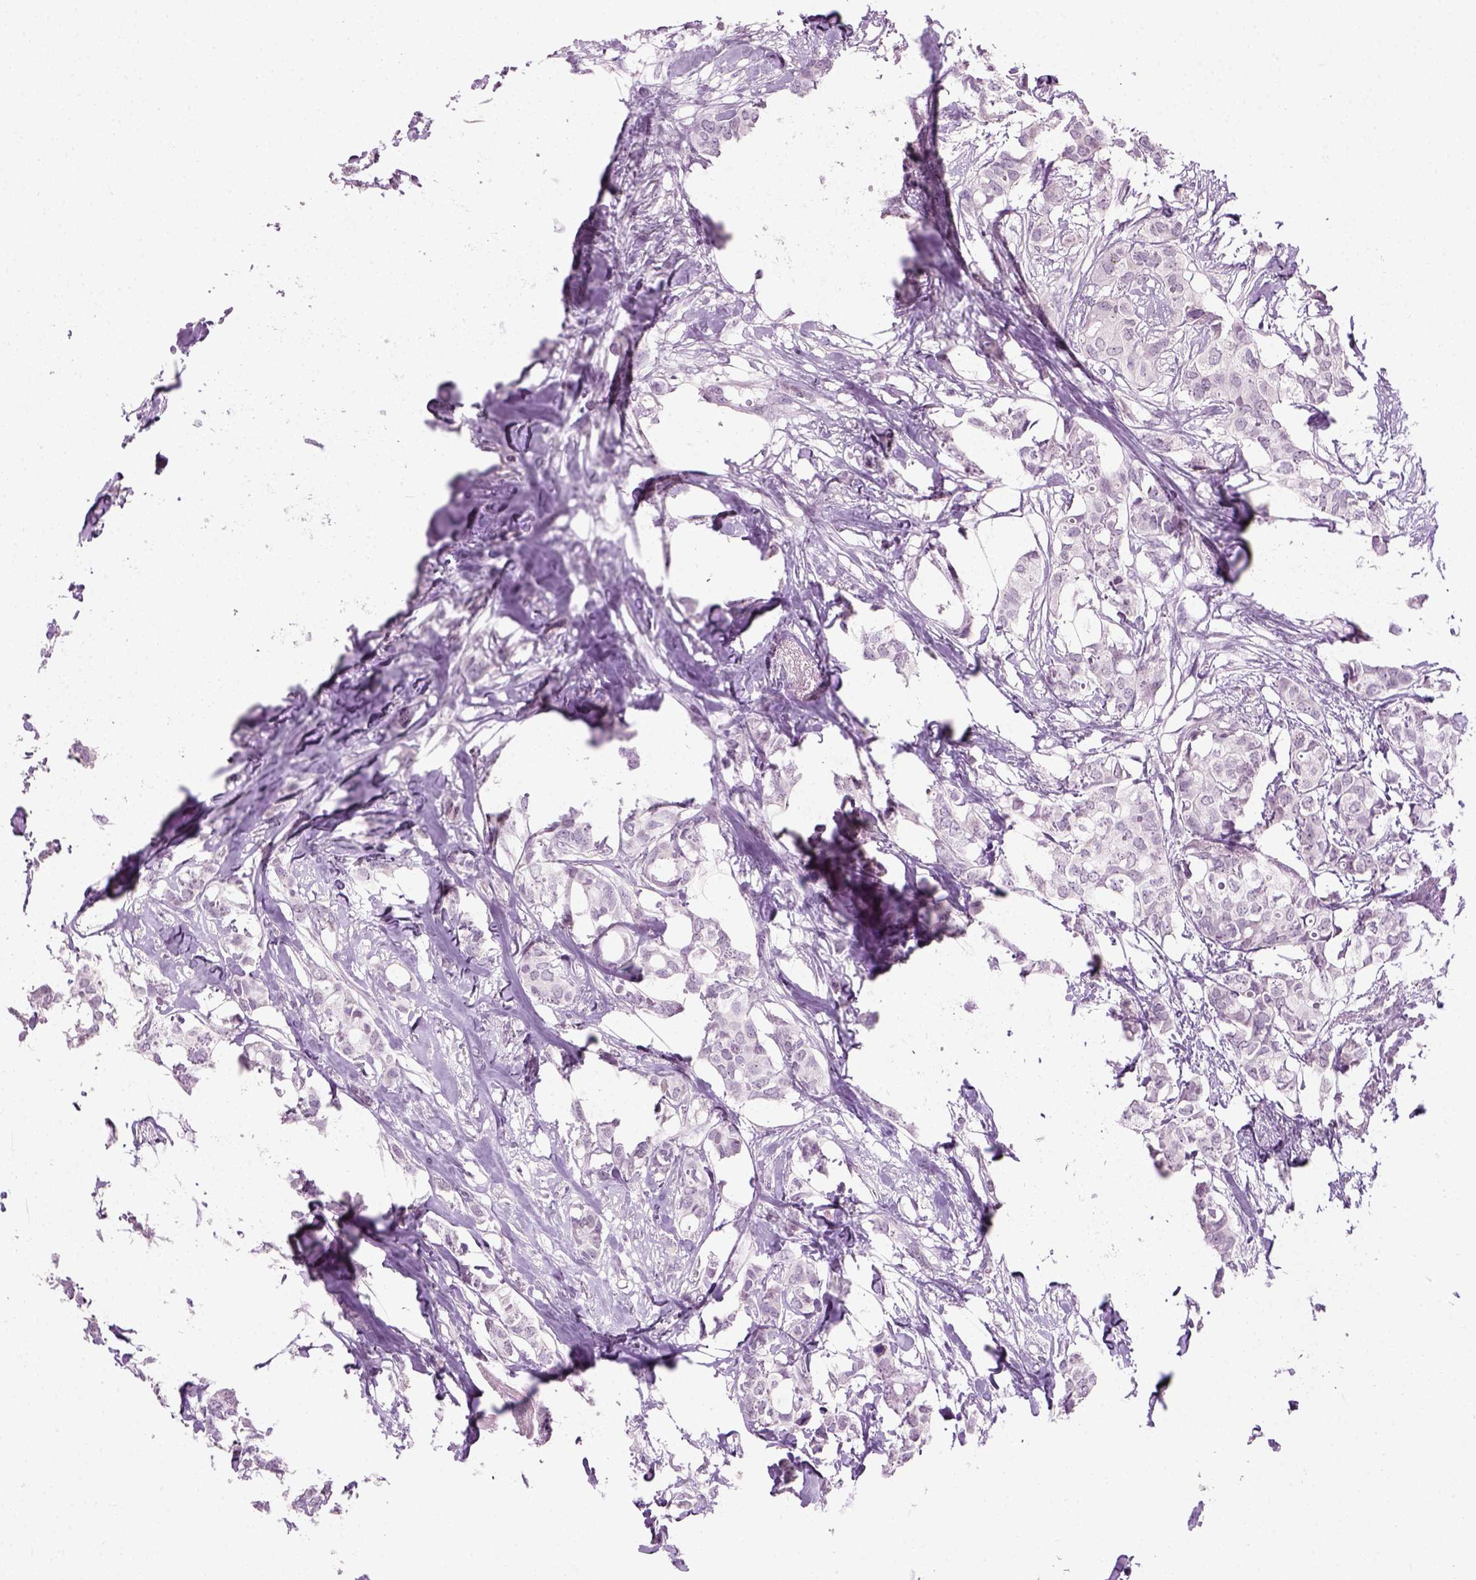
{"staining": {"intensity": "negative", "quantity": "none", "location": "none"}, "tissue": "breast cancer", "cell_type": "Tumor cells", "image_type": "cancer", "snomed": [{"axis": "morphology", "description": "Duct carcinoma"}, {"axis": "topography", "description": "Breast"}], "caption": "High magnification brightfield microscopy of infiltrating ductal carcinoma (breast) stained with DAB (brown) and counterstained with hematoxylin (blue): tumor cells show no significant positivity.", "gene": "GABRB2", "patient": {"sex": "female", "age": 62}}